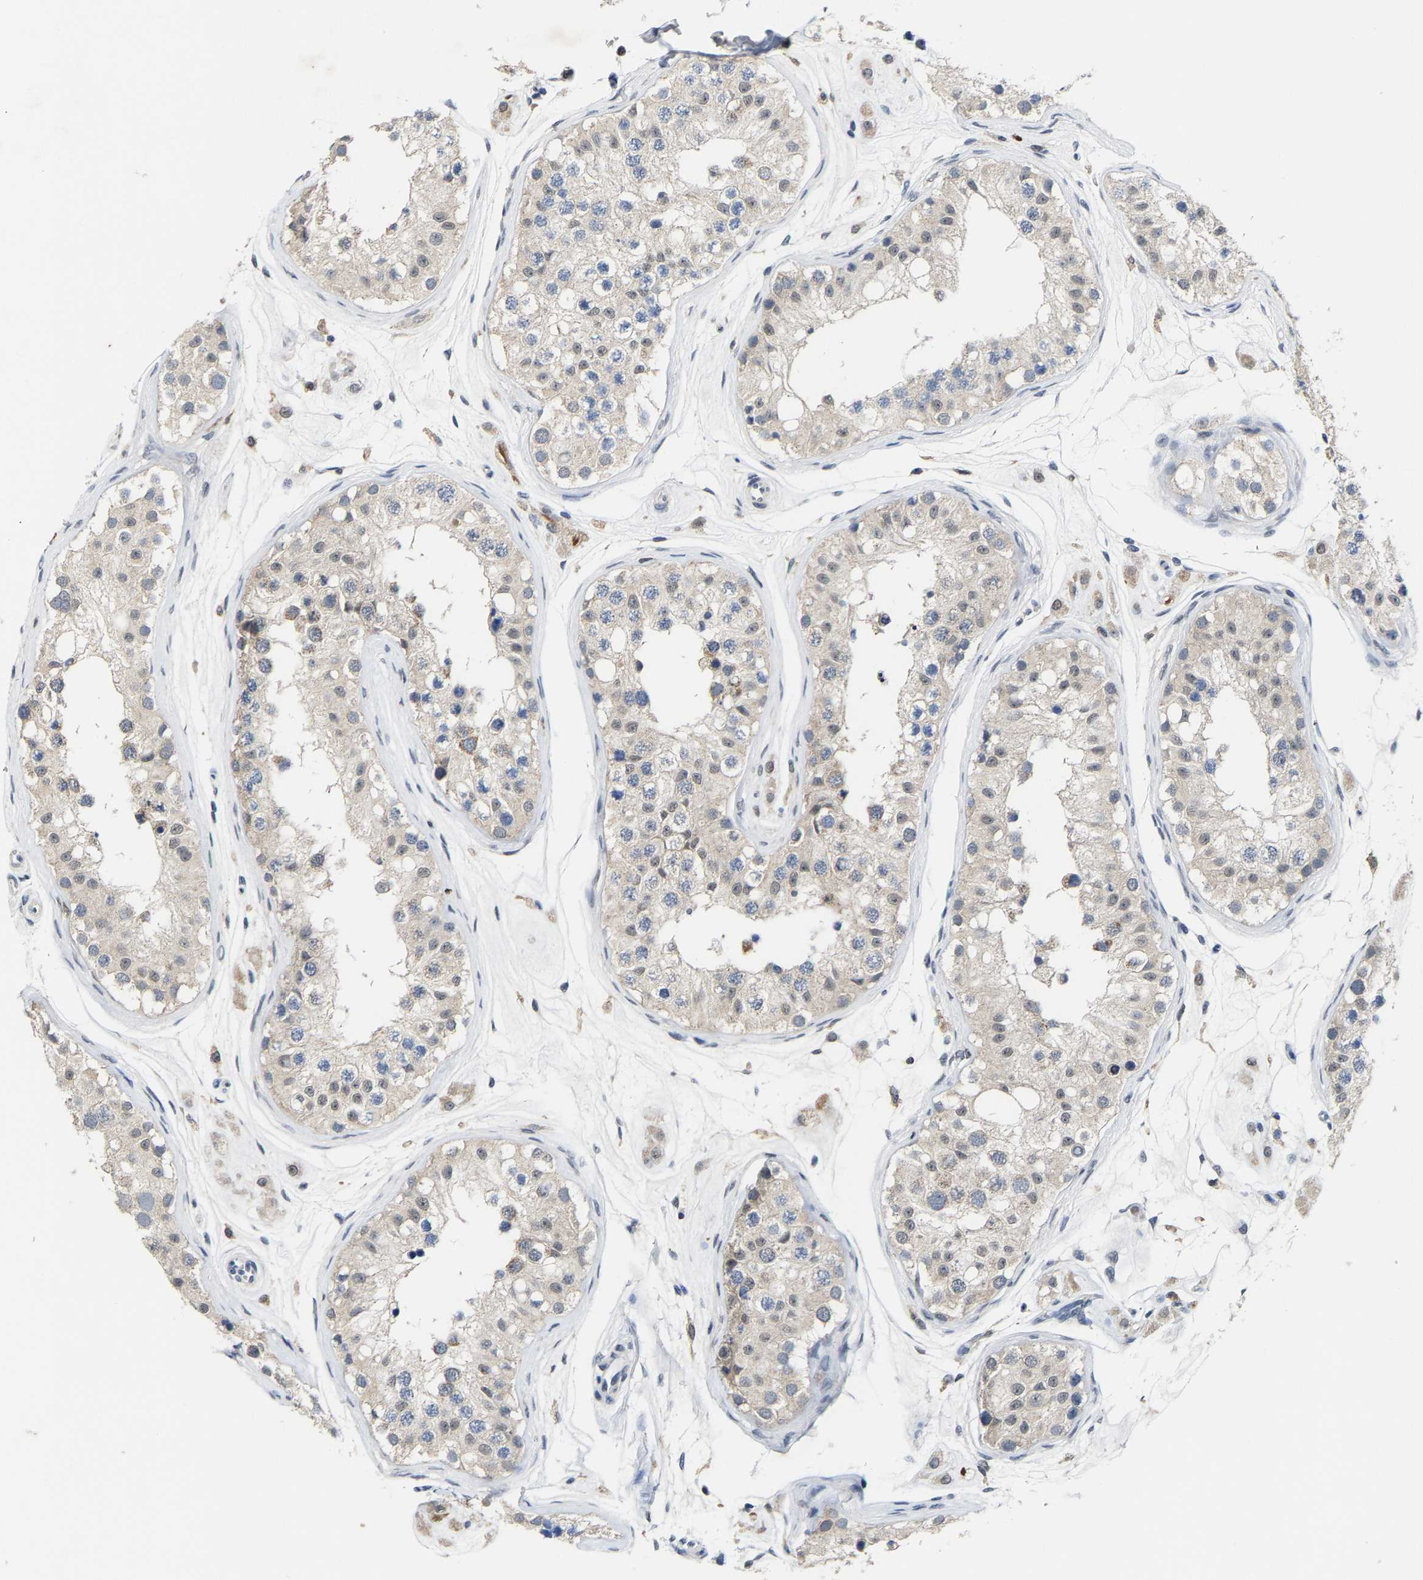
{"staining": {"intensity": "weak", "quantity": "25%-75%", "location": "cytoplasmic/membranous"}, "tissue": "testis", "cell_type": "Cells in seminiferous ducts", "image_type": "normal", "snomed": [{"axis": "morphology", "description": "Normal tissue, NOS"}, {"axis": "morphology", "description": "Adenocarcinoma, metastatic, NOS"}, {"axis": "topography", "description": "Testis"}], "caption": "Protein staining of benign testis exhibits weak cytoplasmic/membranous positivity in approximately 25%-75% of cells in seminiferous ducts.", "gene": "FGD3", "patient": {"sex": "male", "age": 26}}